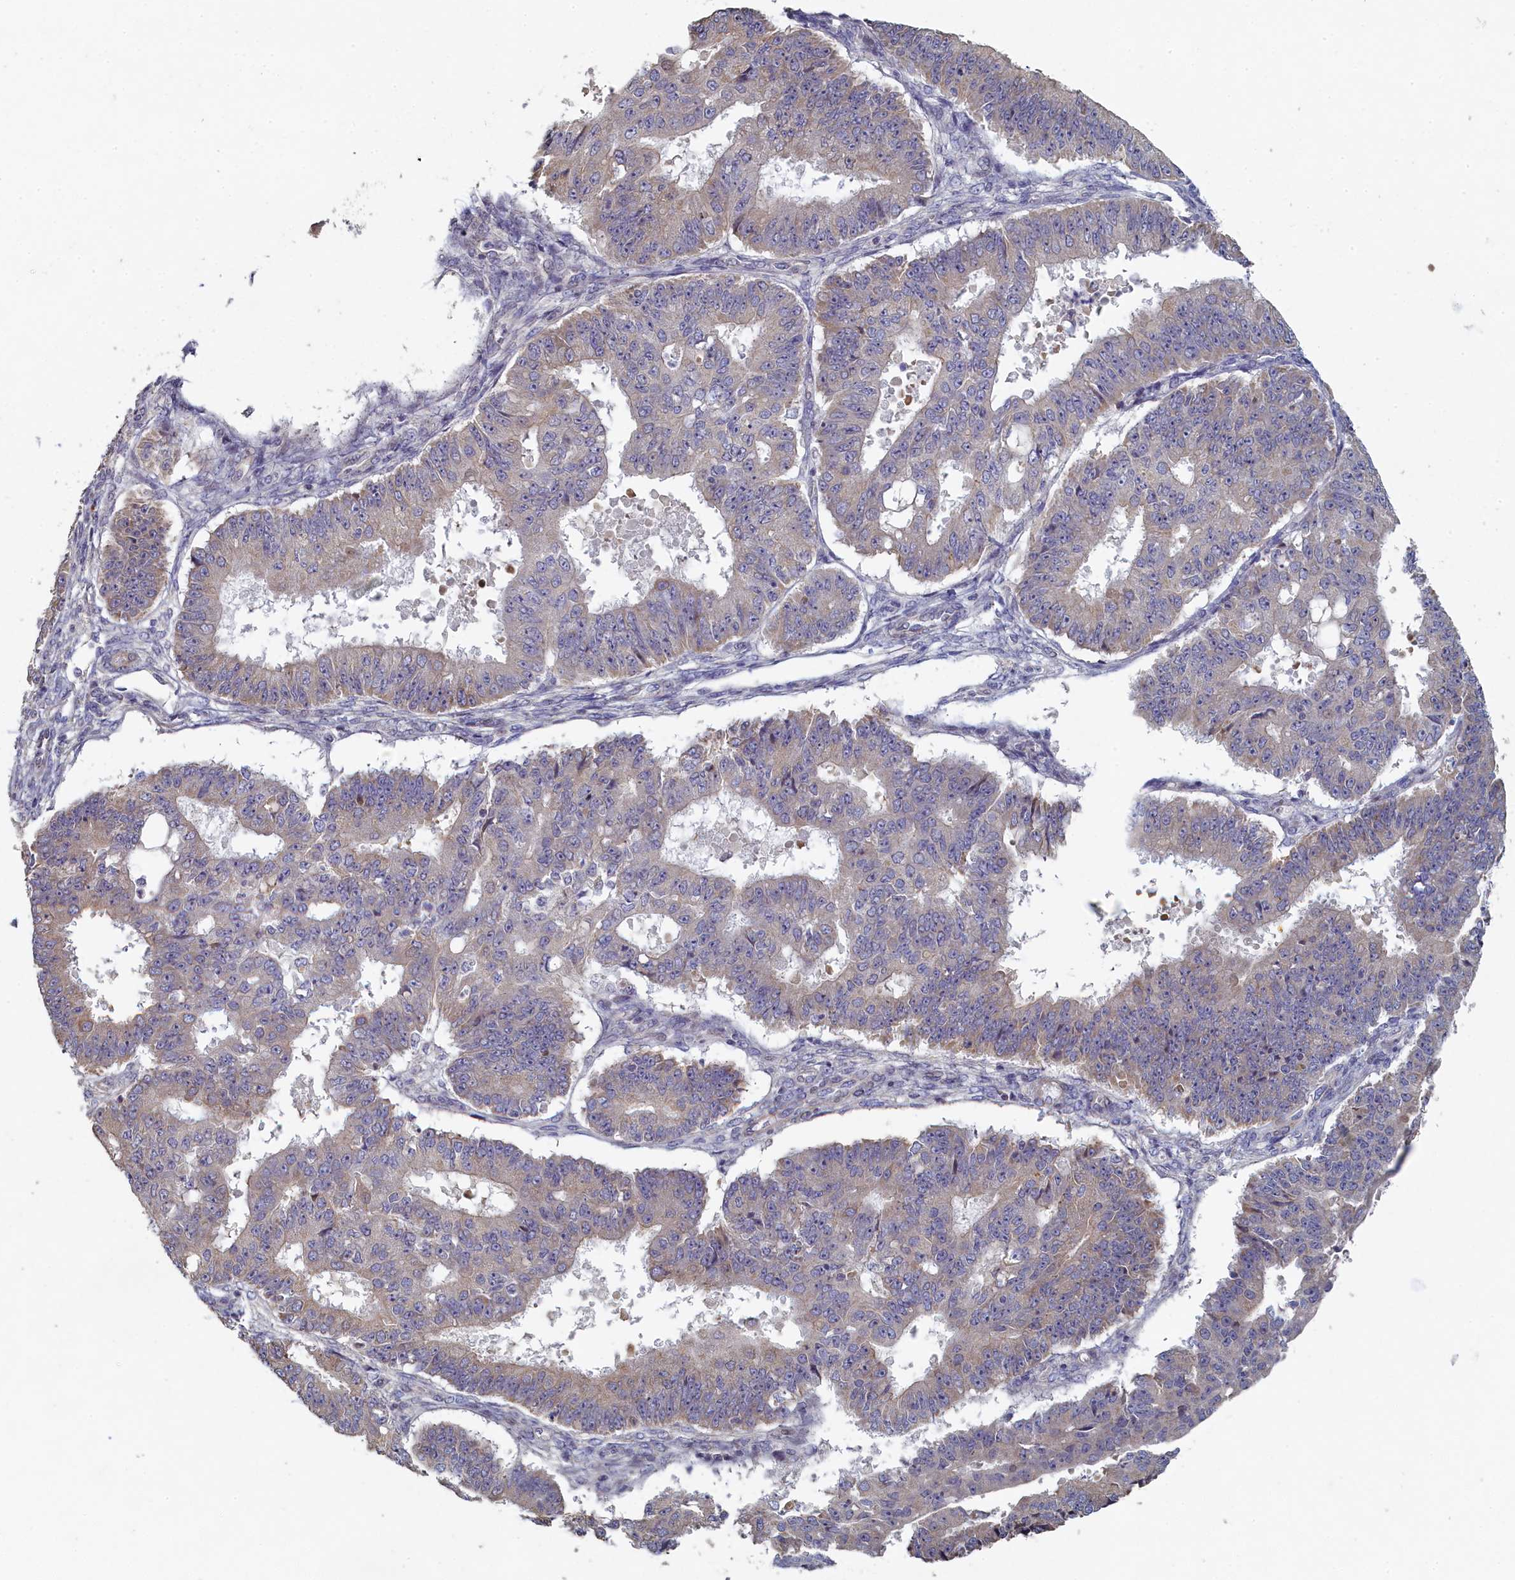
{"staining": {"intensity": "weak", "quantity": "<25%", "location": "cytoplasmic/membranous"}, "tissue": "ovarian cancer", "cell_type": "Tumor cells", "image_type": "cancer", "snomed": [{"axis": "morphology", "description": "Carcinoma, endometroid"}, {"axis": "topography", "description": "Appendix"}, {"axis": "topography", "description": "Ovary"}], "caption": "This is an IHC micrograph of human endometroid carcinoma (ovarian). There is no staining in tumor cells.", "gene": "DIXDC1", "patient": {"sex": "female", "age": 42}}